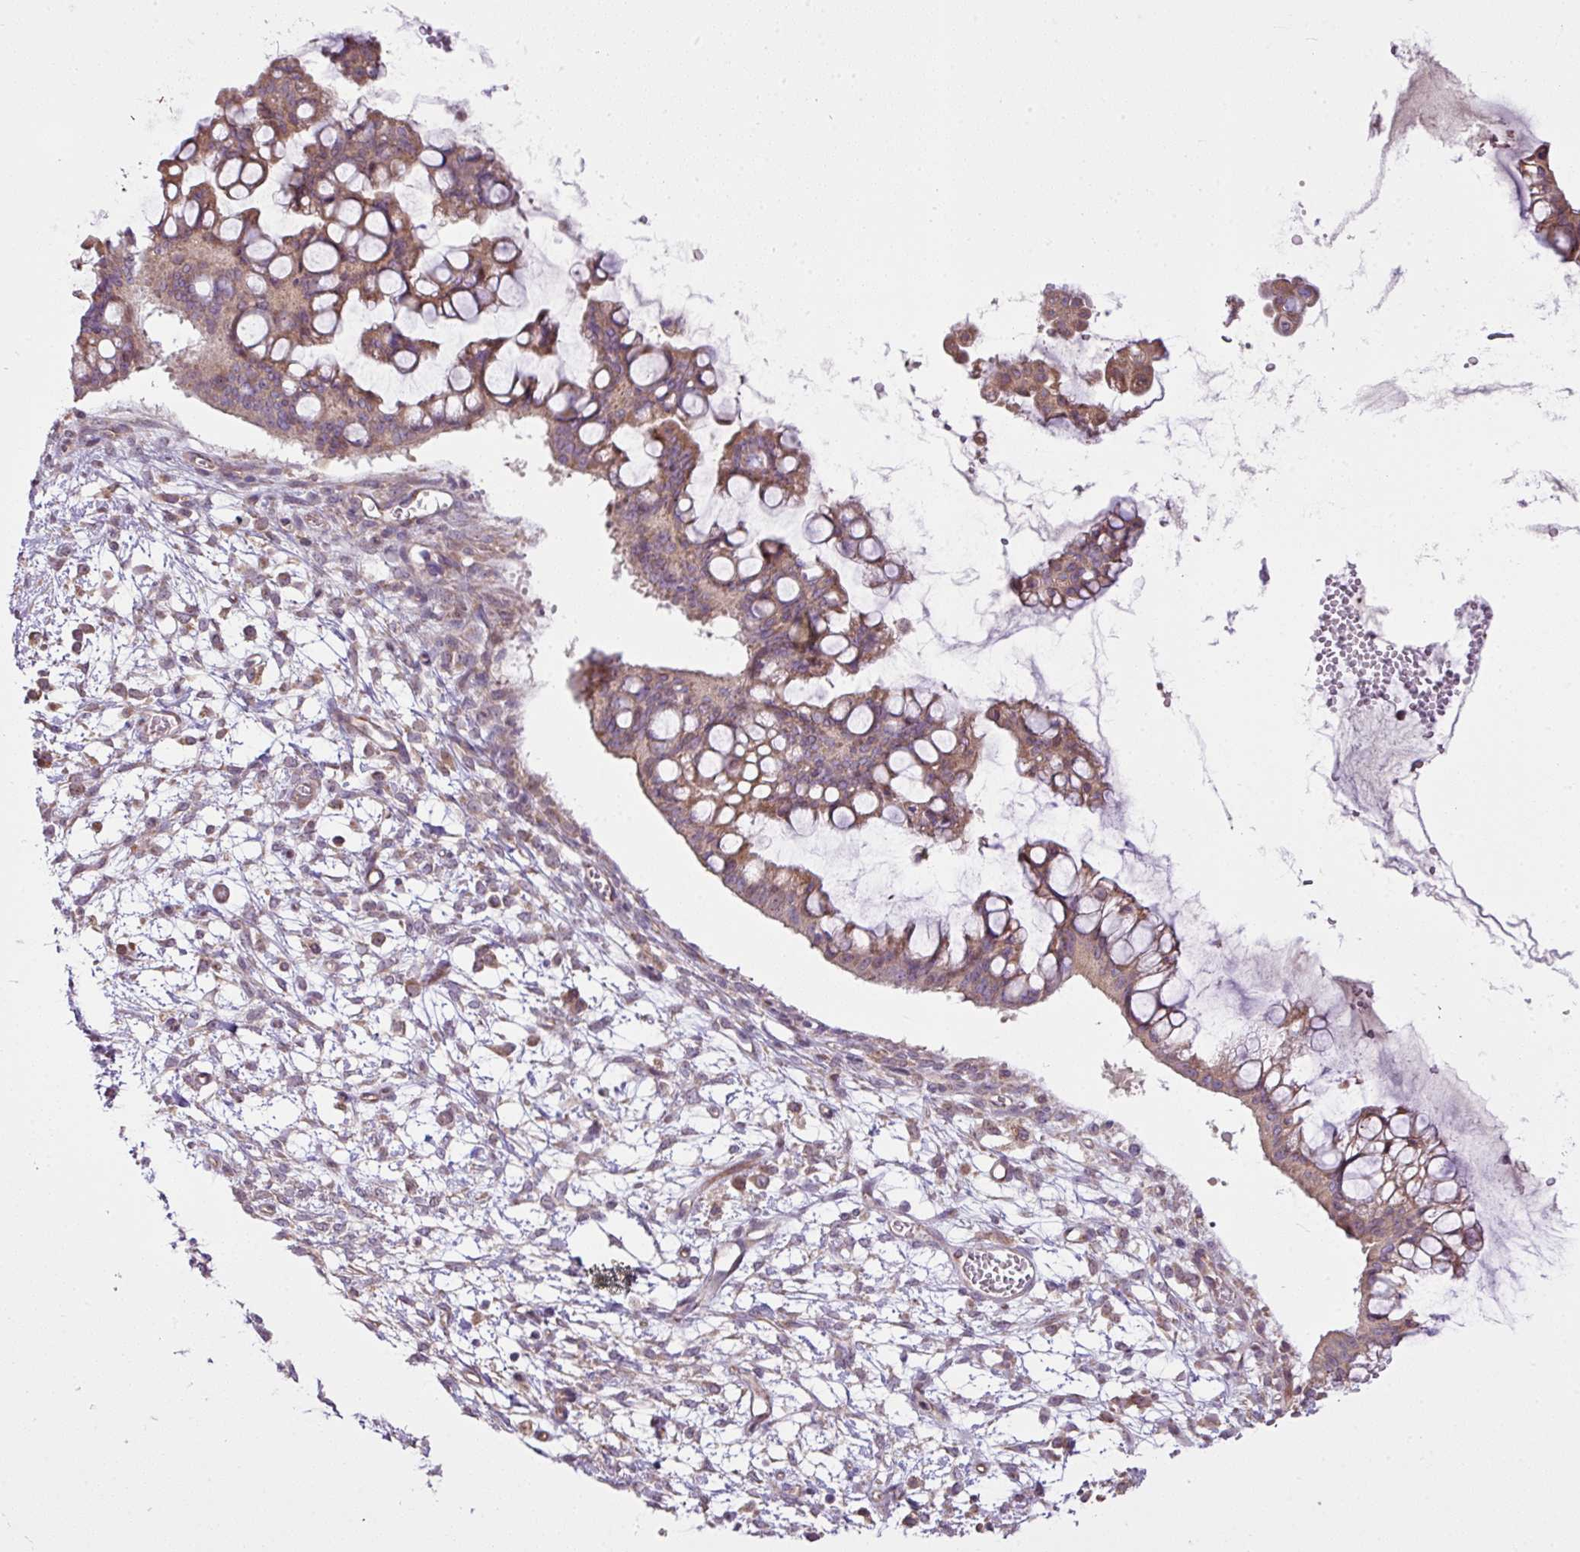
{"staining": {"intensity": "moderate", "quantity": ">75%", "location": "cytoplasmic/membranous"}, "tissue": "ovarian cancer", "cell_type": "Tumor cells", "image_type": "cancer", "snomed": [{"axis": "morphology", "description": "Cystadenocarcinoma, mucinous, NOS"}, {"axis": "topography", "description": "Ovary"}], "caption": "Immunohistochemical staining of human ovarian mucinous cystadenocarcinoma reveals medium levels of moderate cytoplasmic/membranous expression in about >75% of tumor cells. Using DAB (3,3'-diaminobenzidine) (brown) and hematoxylin (blue) stains, captured at high magnification using brightfield microscopy.", "gene": "COX18", "patient": {"sex": "female", "age": 73}}